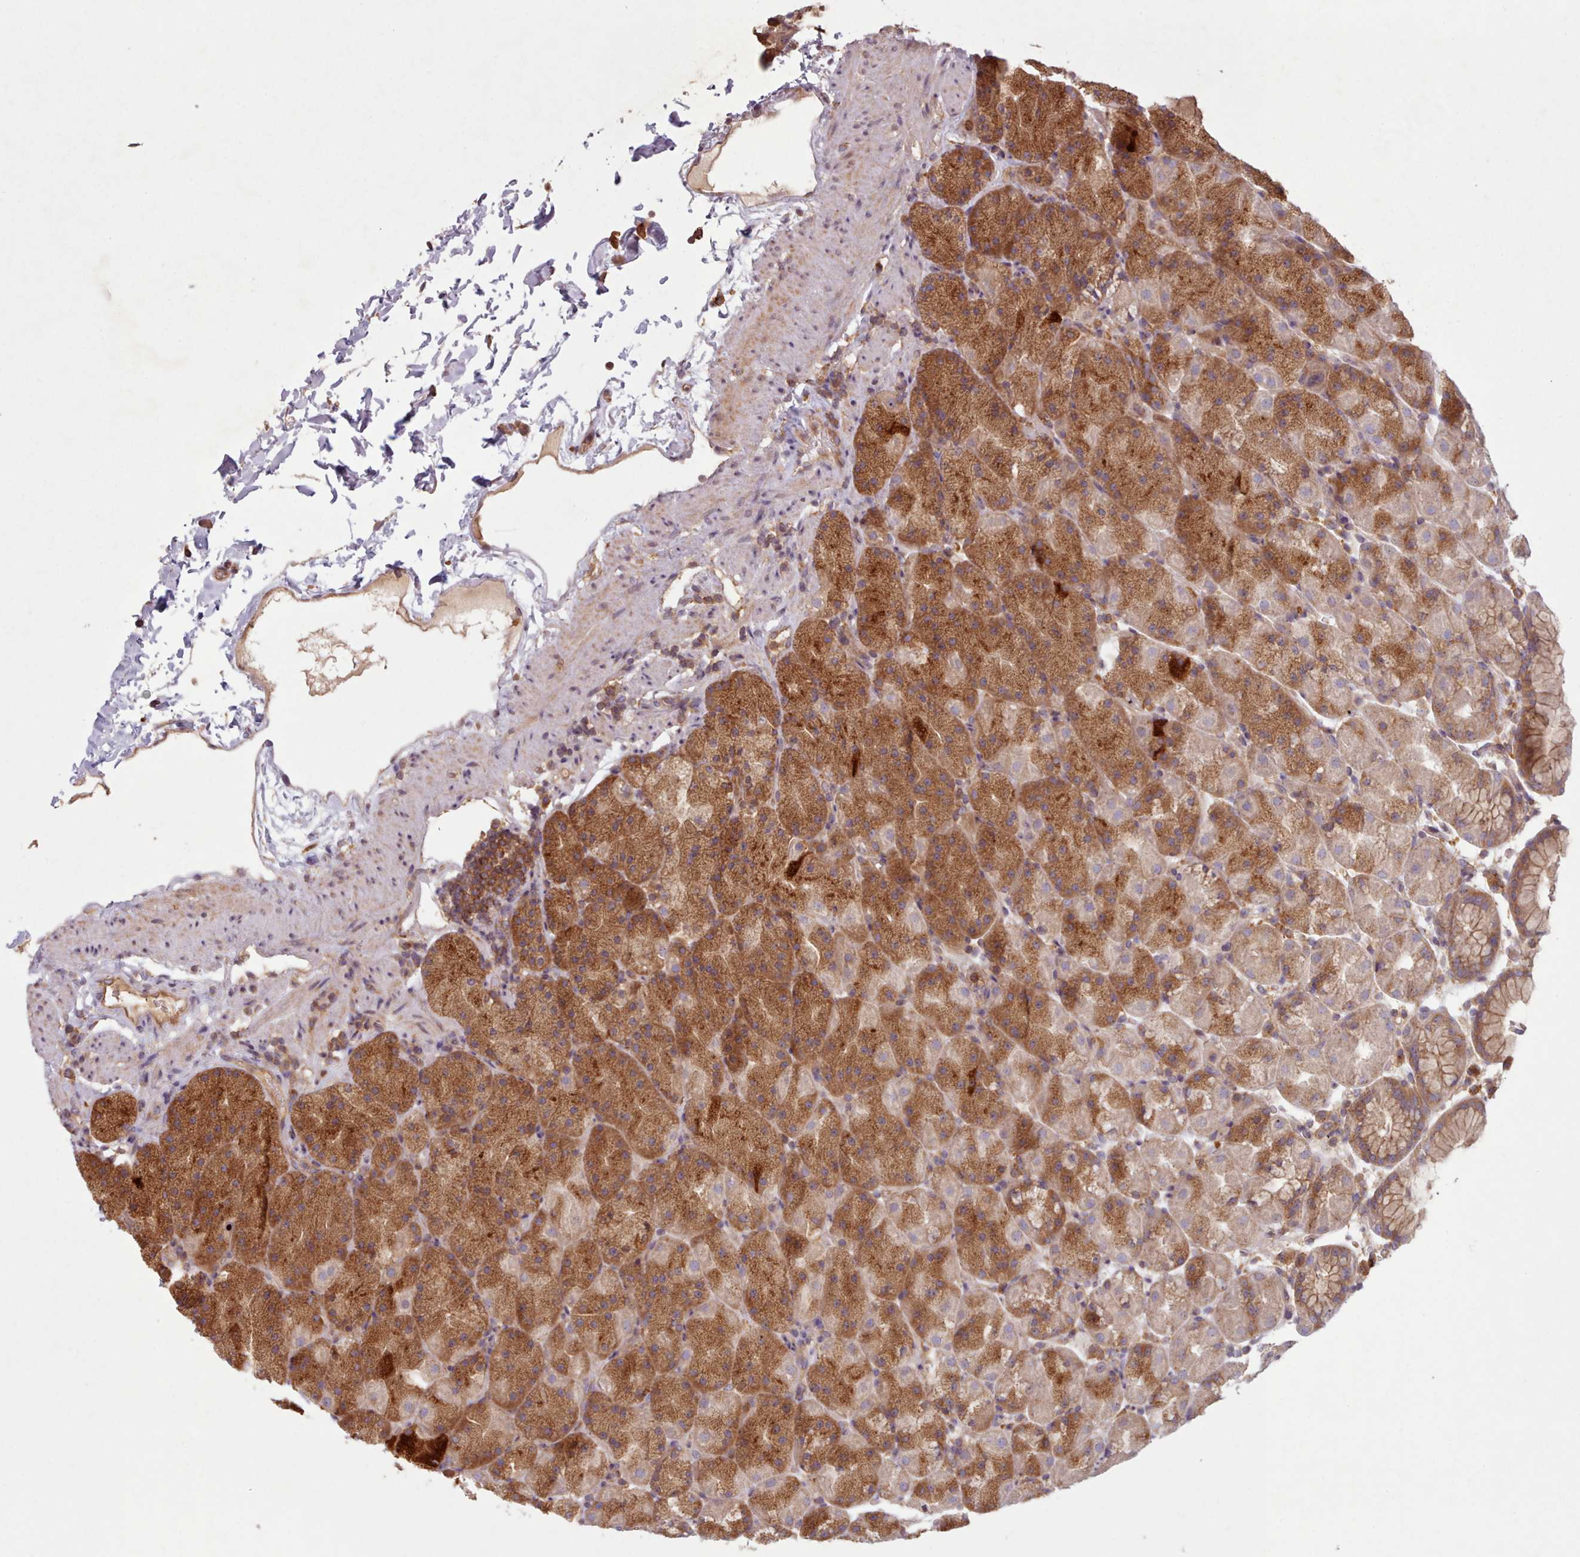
{"staining": {"intensity": "moderate", "quantity": ">75%", "location": "cytoplasmic/membranous"}, "tissue": "stomach", "cell_type": "Glandular cells", "image_type": "normal", "snomed": [{"axis": "morphology", "description": "Normal tissue, NOS"}, {"axis": "topography", "description": "Stomach, upper"}, {"axis": "topography", "description": "Stomach, lower"}], "caption": "Moderate cytoplasmic/membranous protein expression is seen in approximately >75% of glandular cells in stomach. The staining is performed using DAB (3,3'-diaminobenzidine) brown chromogen to label protein expression. The nuclei are counter-stained blue using hematoxylin.", "gene": "WASHC2A", "patient": {"sex": "male", "age": 67}}